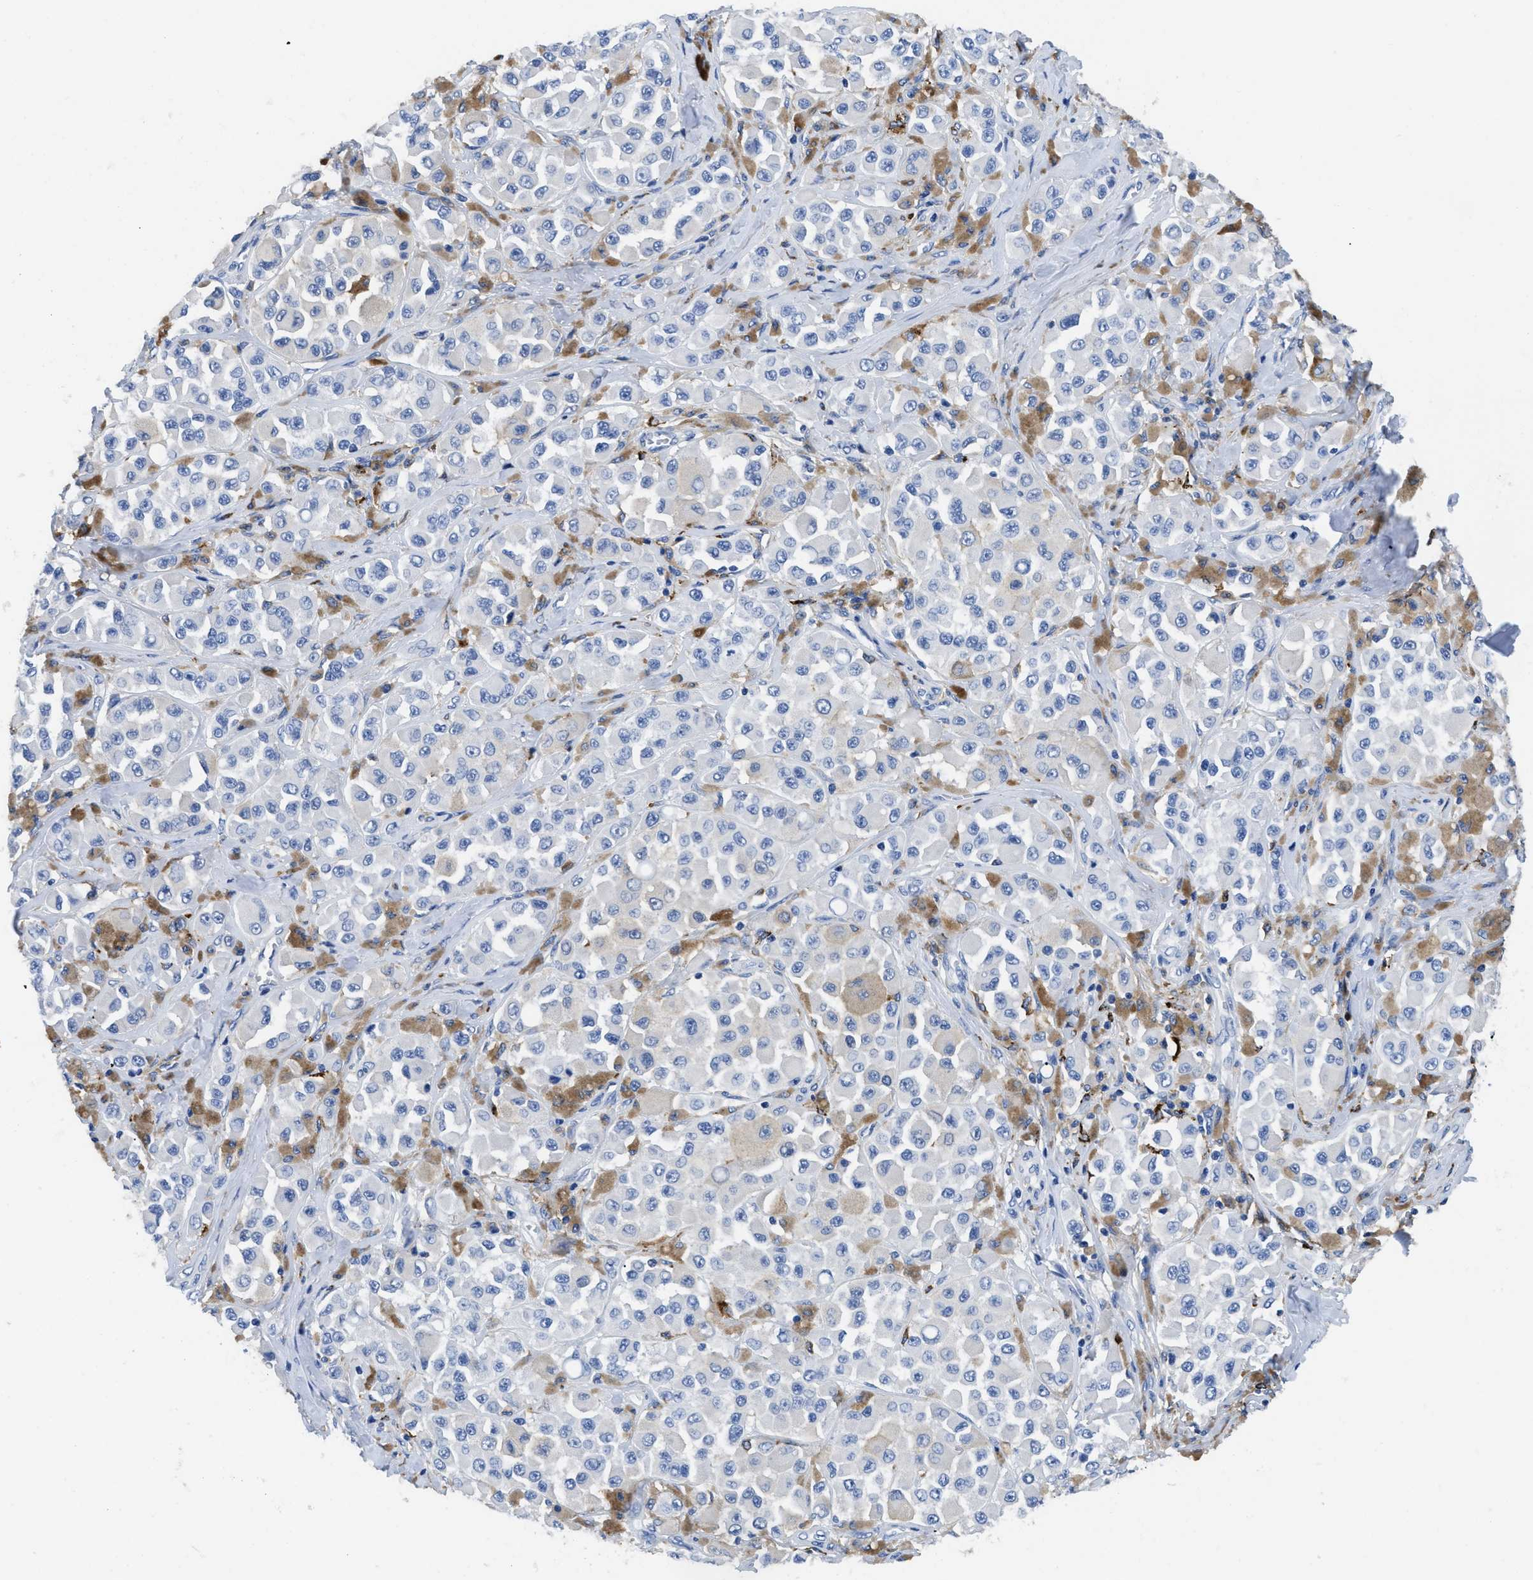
{"staining": {"intensity": "negative", "quantity": "none", "location": "none"}, "tissue": "melanoma", "cell_type": "Tumor cells", "image_type": "cancer", "snomed": [{"axis": "morphology", "description": "Malignant melanoma, NOS"}, {"axis": "topography", "description": "Skin"}], "caption": "Tumor cells are negative for brown protein staining in malignant melanoma.", "gene": "HLA-DPA1", "patient": {"sex": "male", "age": 84}}